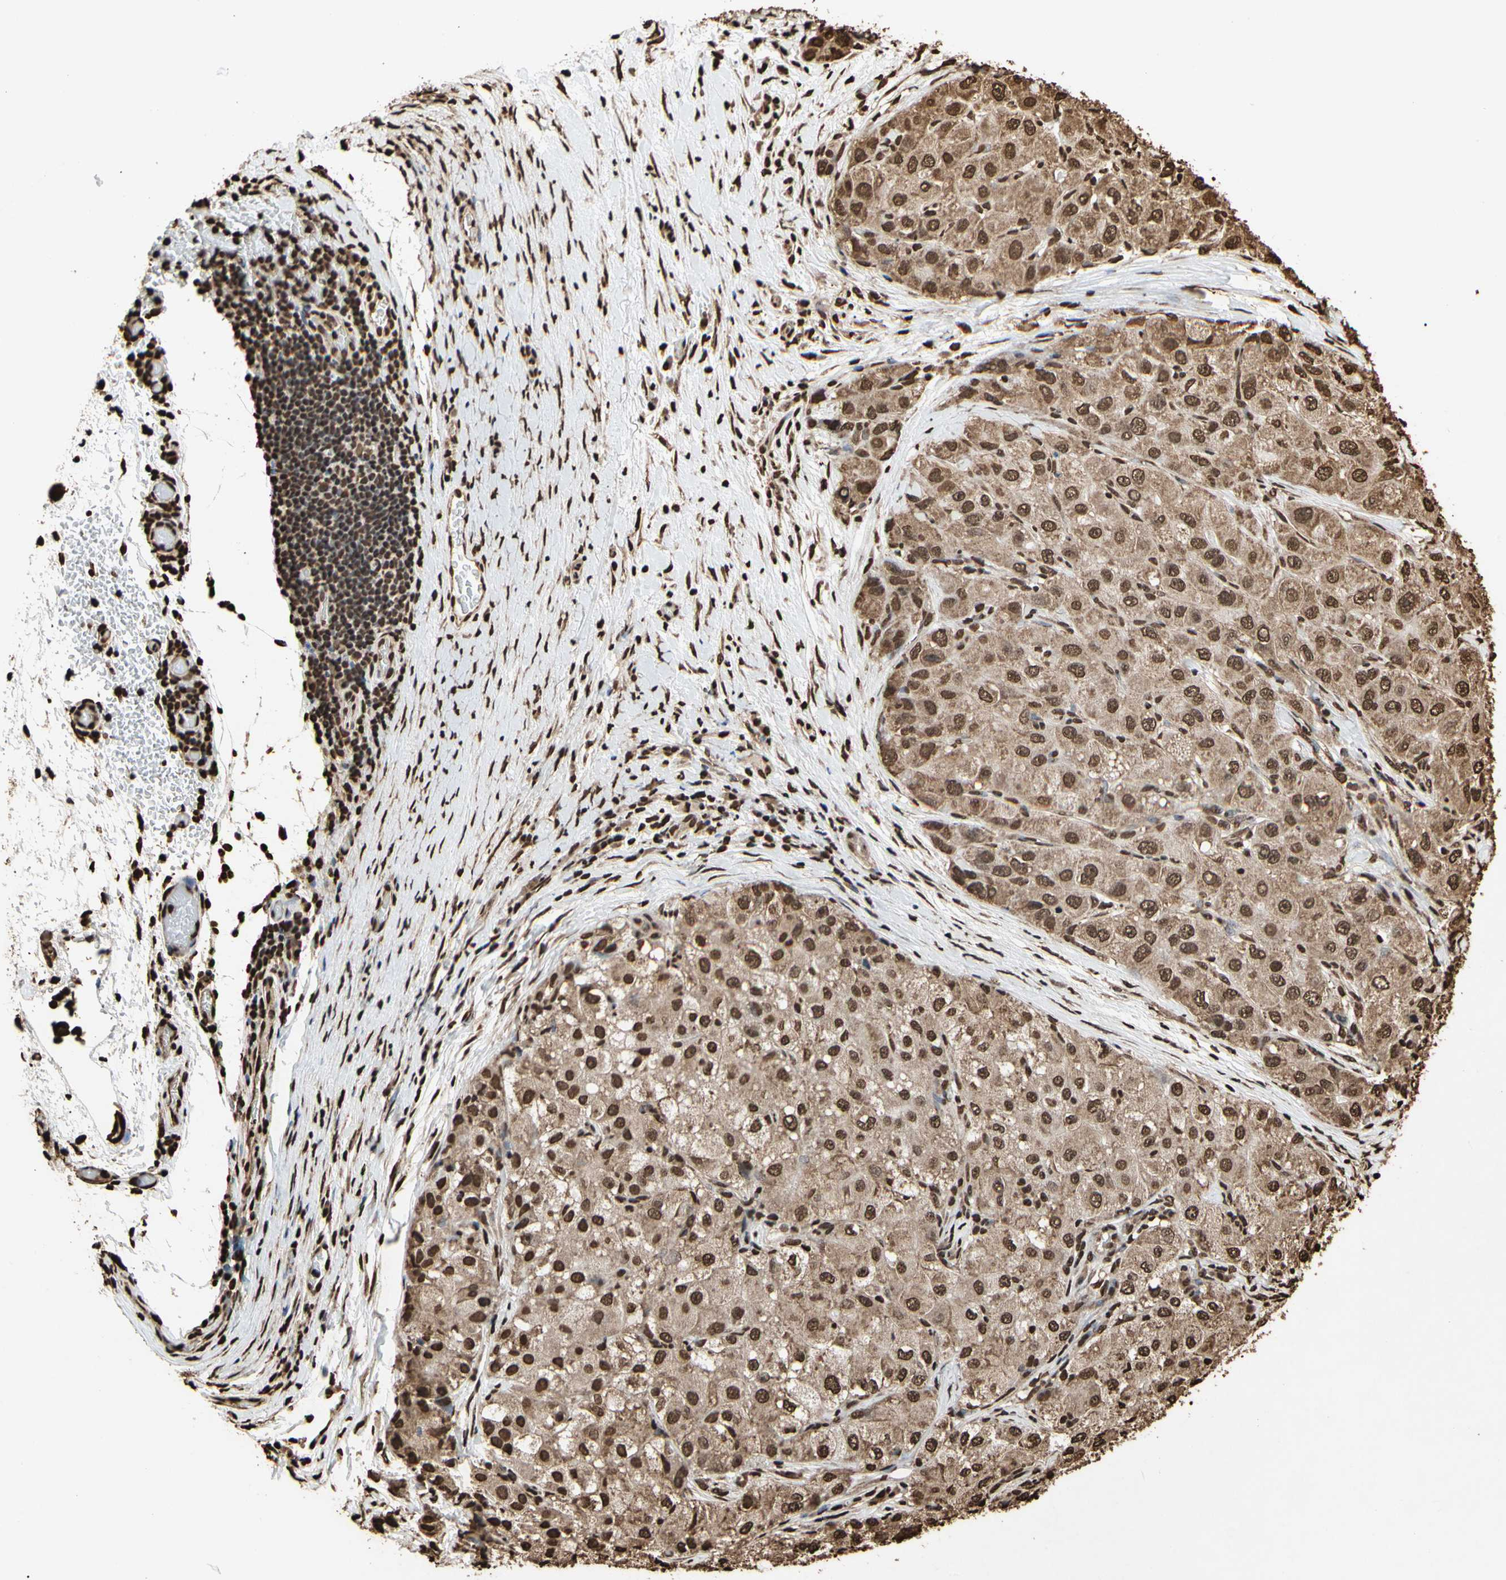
{"staining": {"intensity": "strong", "quantity": ">75%", "location": "cytoplasmic/membranous,nuclear"}, "tissue": "liver cancer", "cell_type": "Tumor cells", "image_type": "cancer", "snomed": [{"axis": "morphology", "description": "Carcinoma, Hepatocellular, NOS"}, {"axis": "topography", "description": "Liver"}], "caption": "Liver cancer stained with a protein marker reveals strong staining in tumor cells.", "gene": "HNRNPK", "patient": {"sex": "male", "age": 80}}